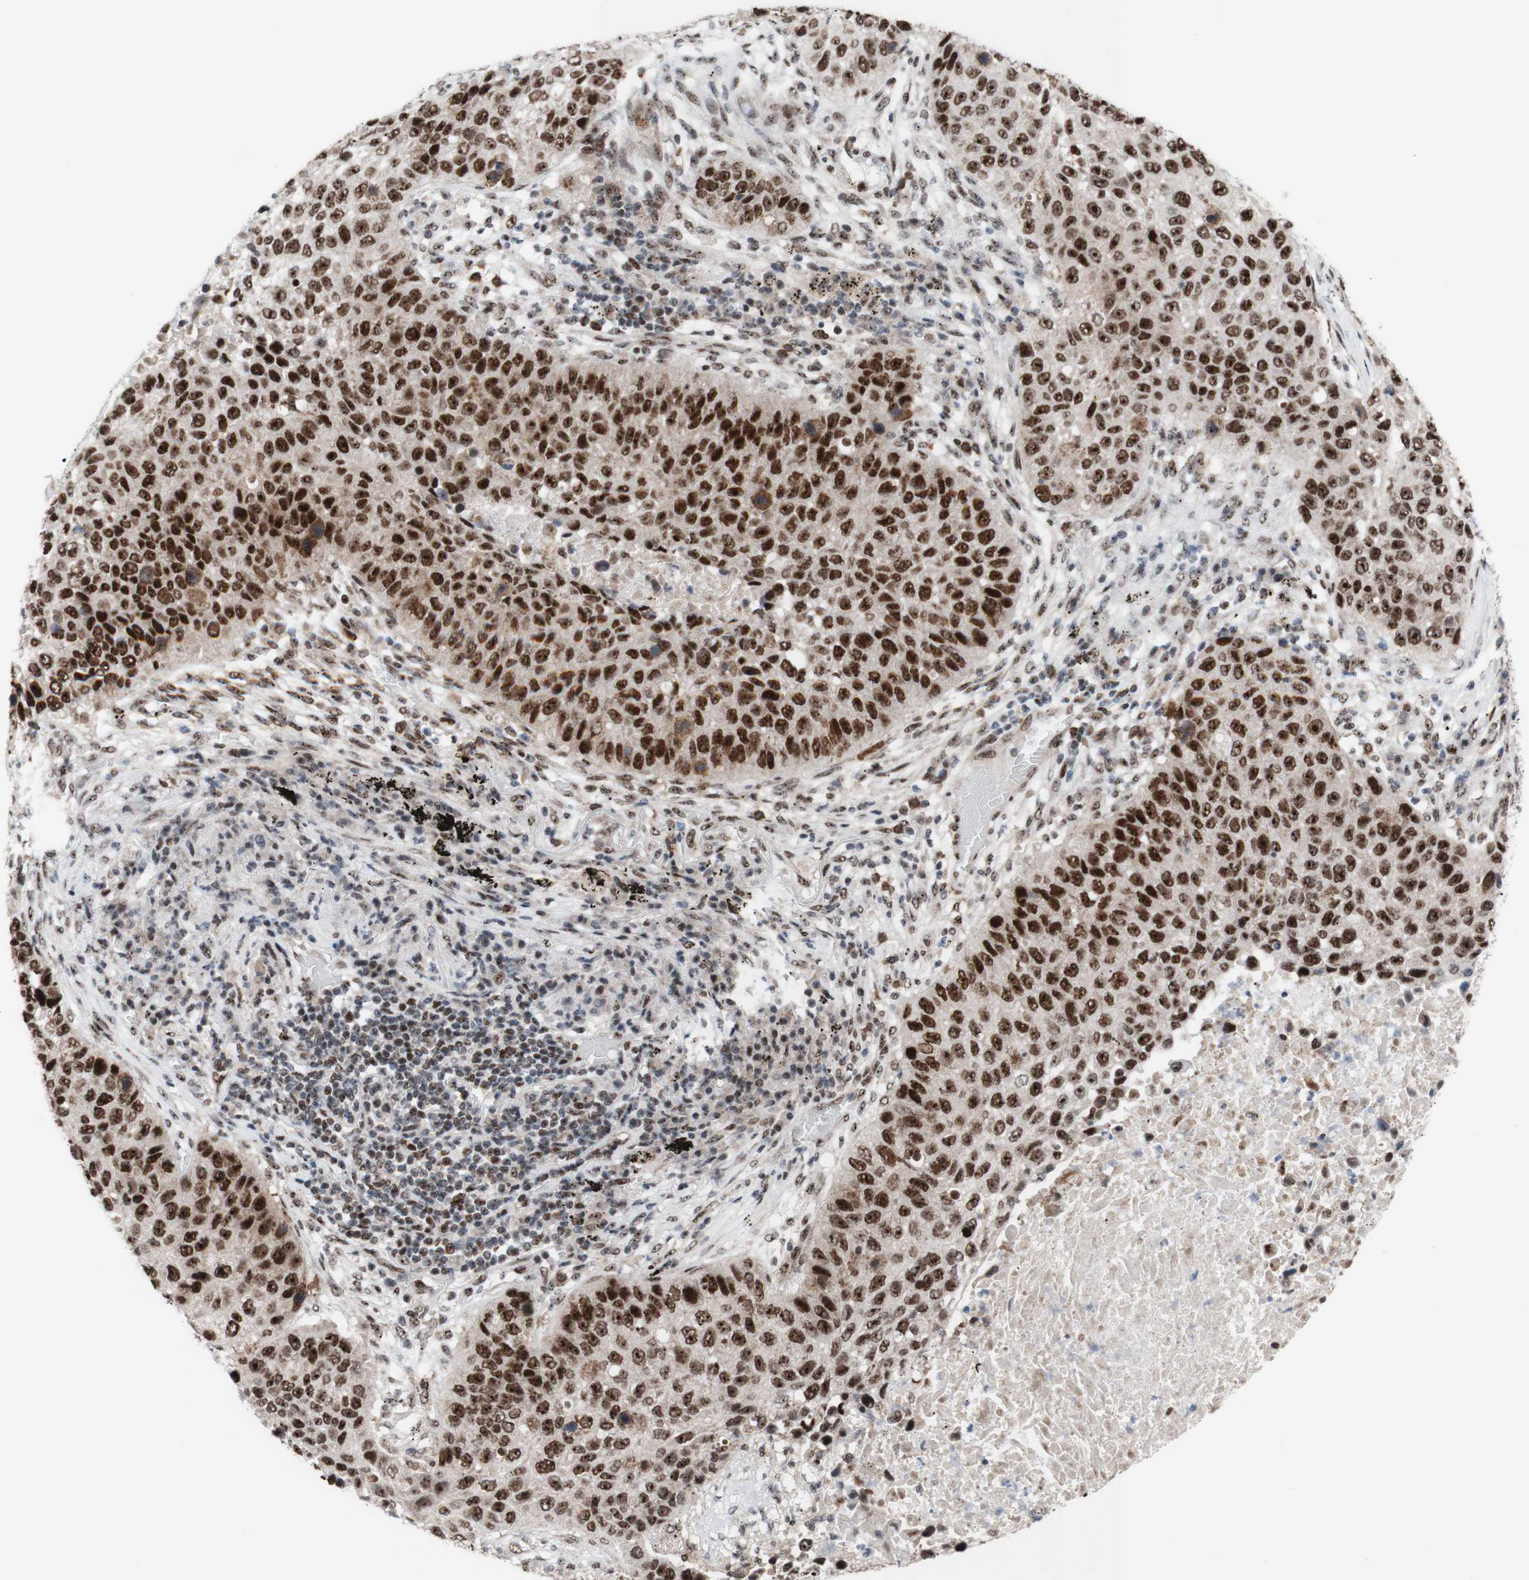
{"staining": {"intensity": "strong", "quantity": ">75%", "location": "nuclear"}, "tissue": "lung cancer", "cell_type": "Tumor cells", "image_type": "cancer", "snomed": [{"axis": "morphology", "description": "Squamous cell carcinoma, NOS"}, {"axis": "topography", "description": "Lung"}], "caption": "Protein expression analysis of human lung cancer reveals strong nuclear expression in approximately >75% of tumor cells.", "gene": "POLR1A", "patient": {"sex": "male", "age": 57}}